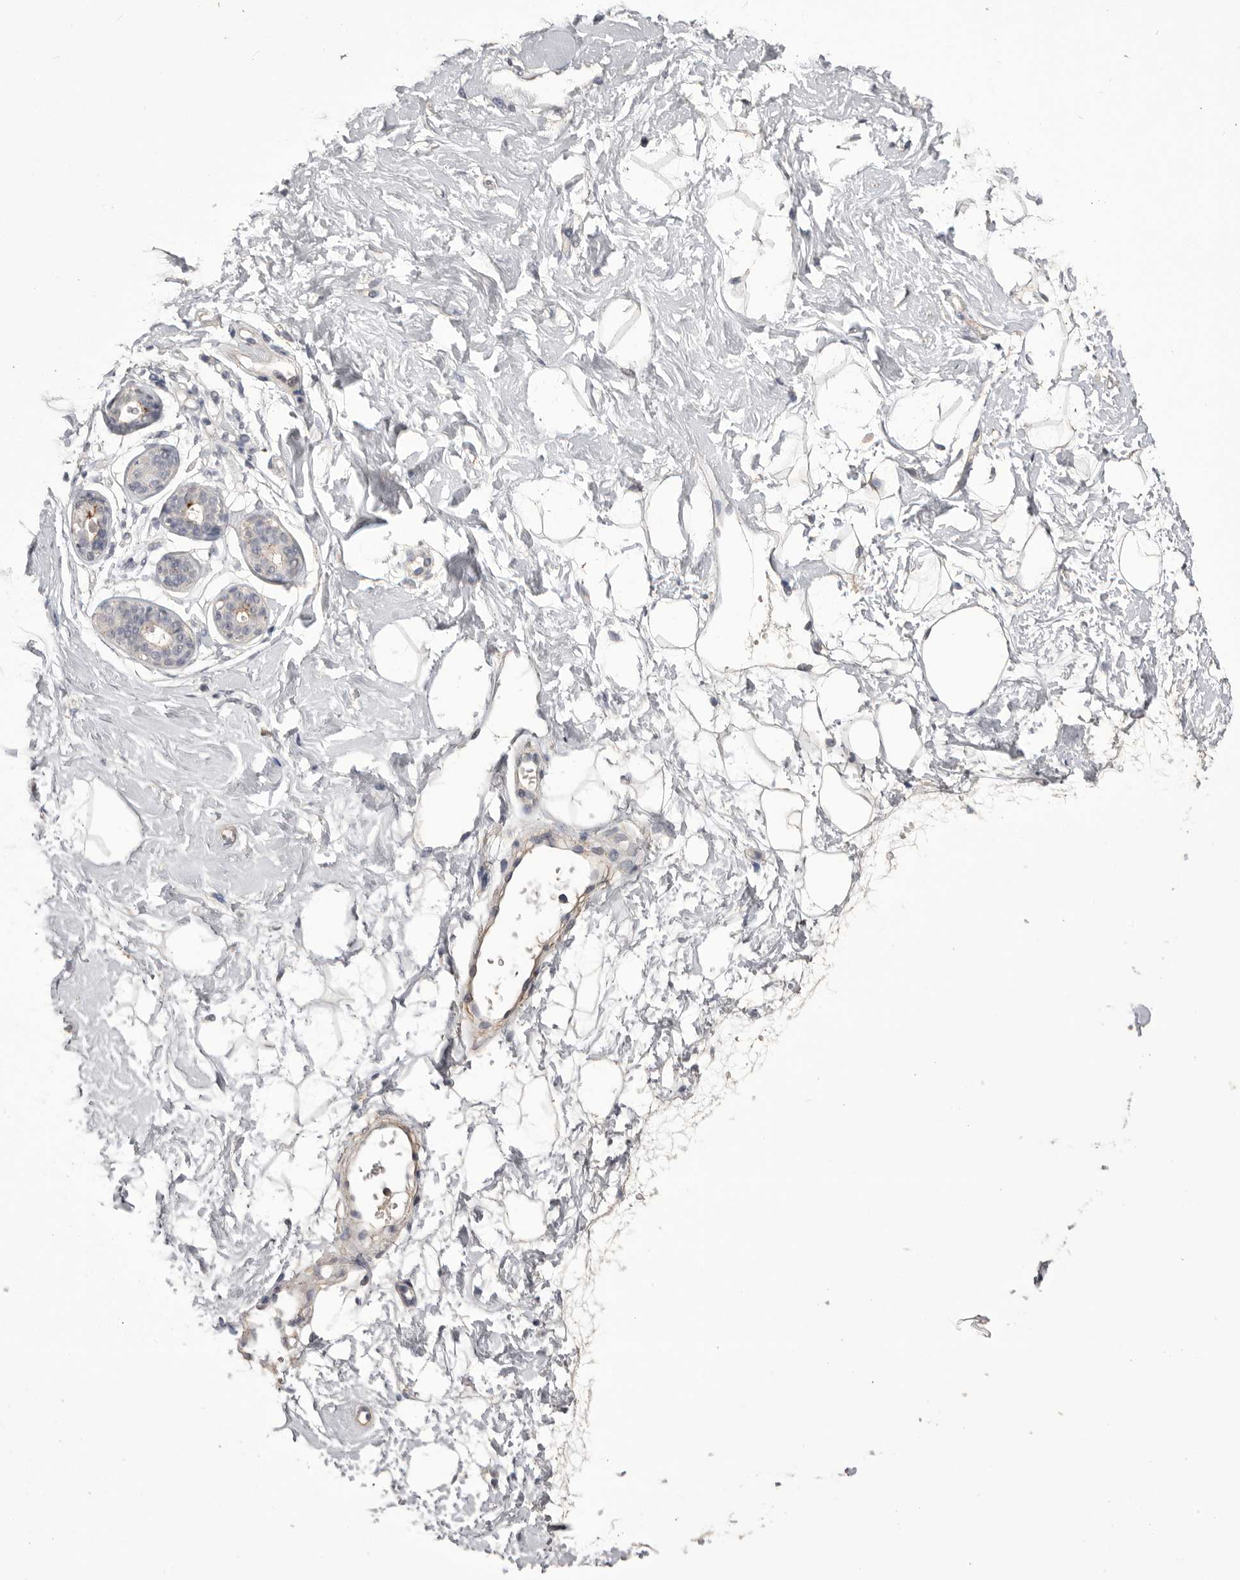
{"staining": {"intensity": "negative", "quantity": "none", "location": "none"}, "tissue": "breast", "cell_type": "Adipocytes", "image_type": "normal", "snomed": [{"axis": "morphology", "description": "Normal tissue, NOS"}, {"axis": "topography", "description": "Breast"}], "caption": "IHC micrograph of unremarkable breast: breast stained with DAB shows no significant protein staining in adipocytes.", "gene": "MMP7", "patient": {"sex": "female", "age": 23}}